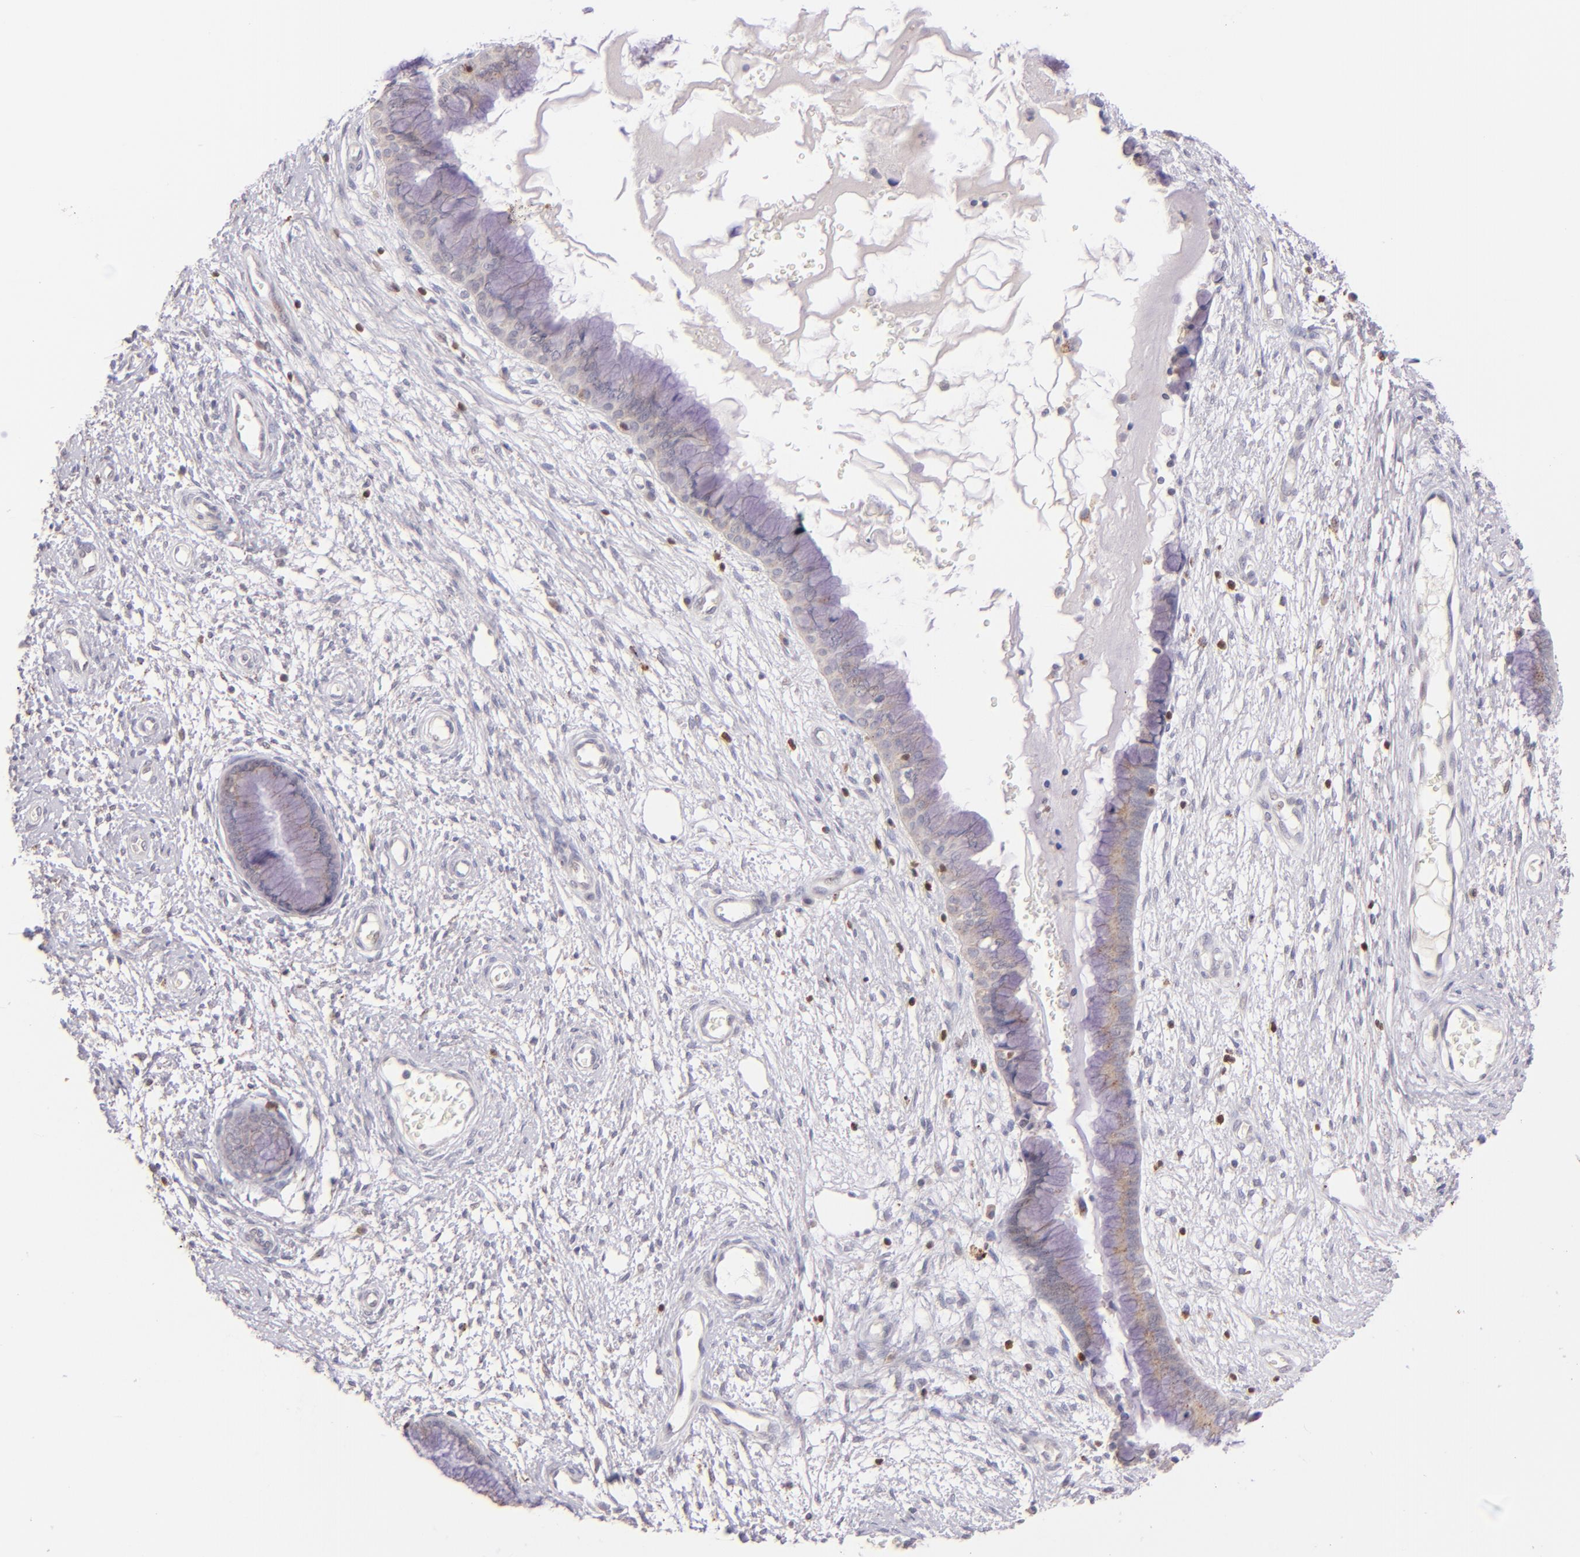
{"staining": {"intensity": "weak", "quantity": ">75%", "location": "cytoplasmic/membranous"}, "tissue": "cervix", "cell_type": "Glandular cells", "image_type": "normal", "snomed": [{"axis": "morphology", "description": "Normal tissue, NOS"}, {"axis": "topography", "description": "Cervix"}], "caption": "Human cervix stained for a protein (brown) reveals weak cytoplasmic/membranous positive staining in approximately >75% of glandular cells.", "gene": "ZAP70", "patient": {"sex": "female", "age": 55}}